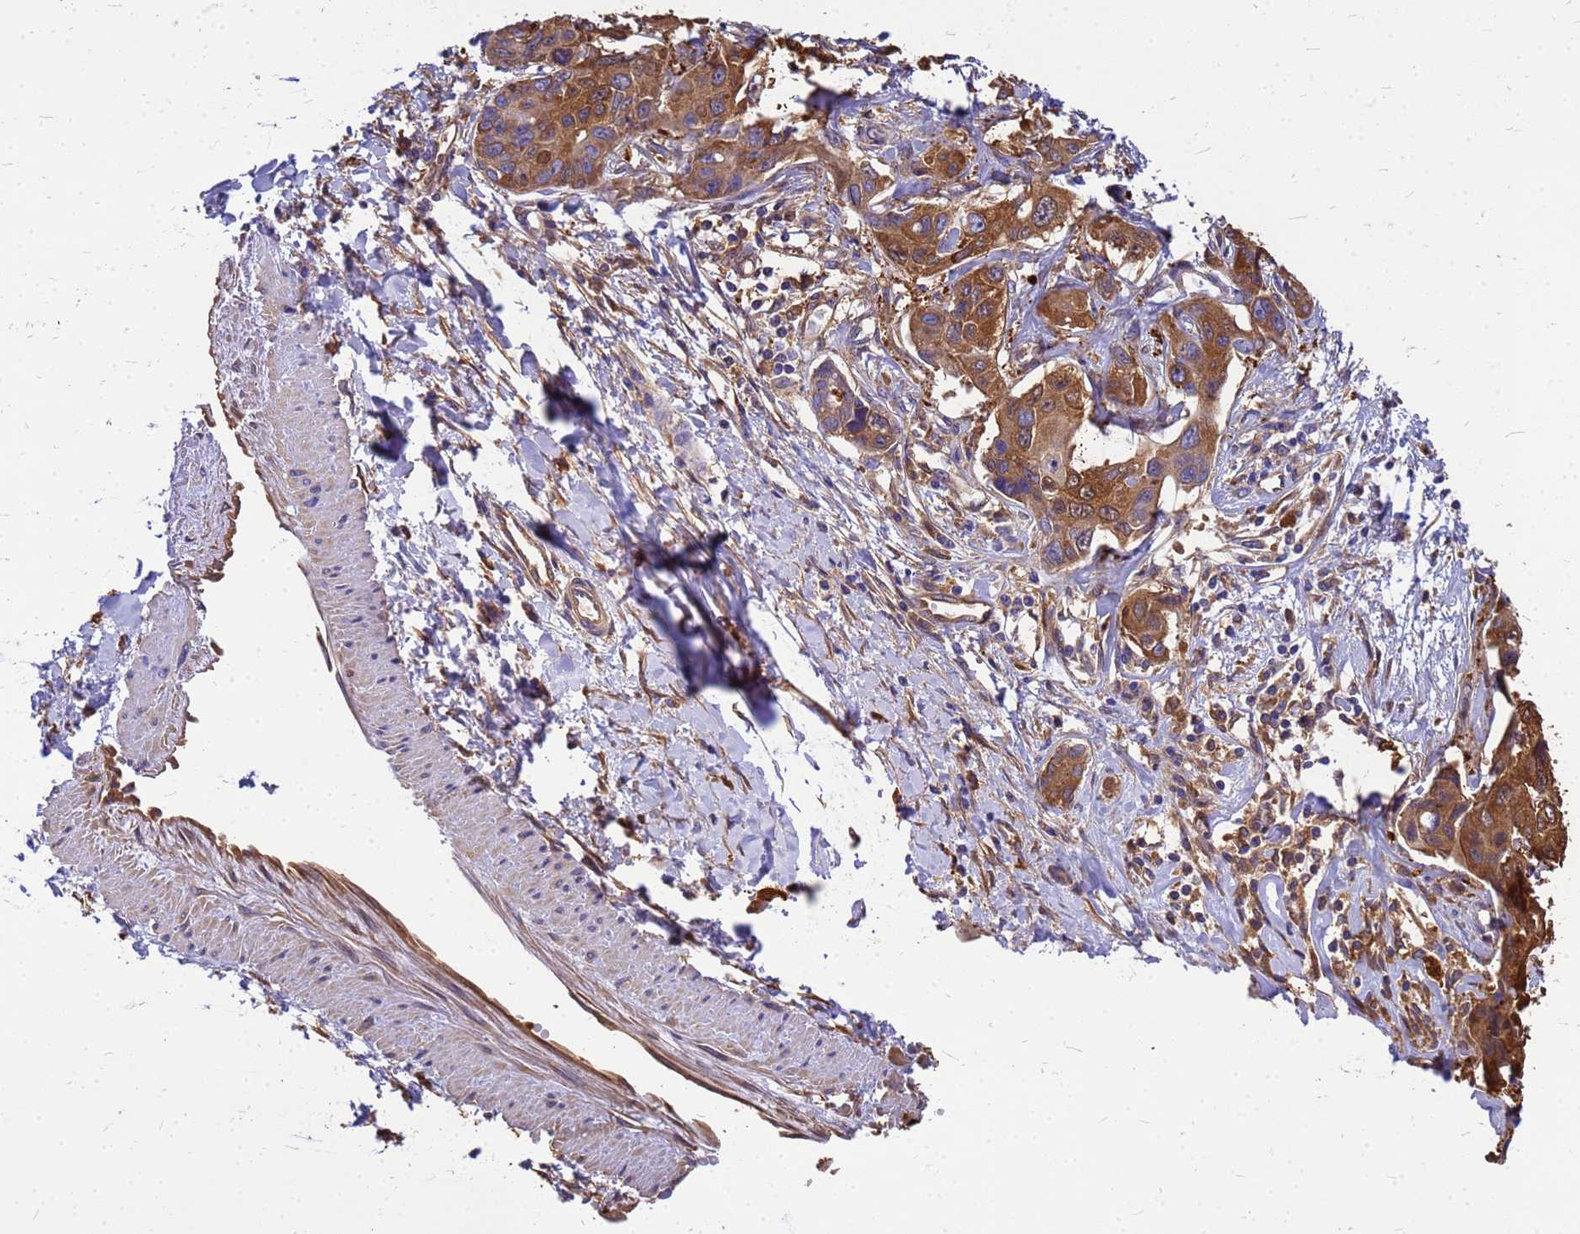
{"staining": {"intensity": "moderate", "quantity": ">75%", "location": "cytoplasmic/membranous"}, "tissue": "liver cancer", "cell_type": "Tumor cells", "image_type": "cancer", "snomed": [{"axis": "morphology", "description": "Cholangiocarcinoma"}, {"axis": "topography", "description": "Liver"}], "caption": "Immunohistochemistry (IHC) of human liver cholangiocarcinoma exhibits medium levels of moderate cytoplasmic/membranous positivity in about >75% of tumor cells.", "gene": "GID4", "patient": {"sex": "male", "age": 59}}